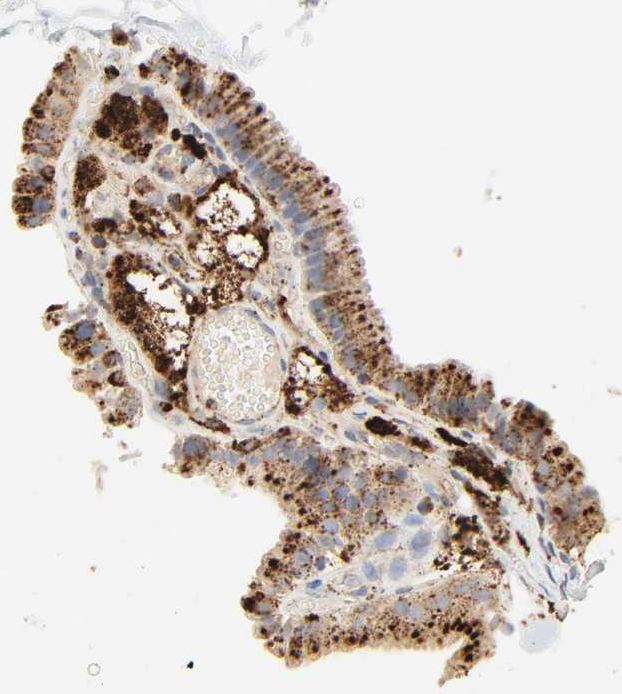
{"staining": {"intensity": "strong", "quantity": ">75%", "location": "cytoplasmic/membranous"}, "tissue": "gallbladder", "cell_type": "Glandular cells", "image_type": "normal", "snomed": [{"axis": "morphology", "description": "Normal tissue, NOS"}, {"axis": "topography", "description": "Gallbladder"}], "caption": "Immunohistochemical staining of unremarkable gallbladder shows strong cytoplasmic/membranous protein positivity in approximately >75% of glandular cells. (Stains: DAB in brown, nuclei in blue, Microscopy: brightfield microscopy at high magnification).", "gene": "PSAP", "patient": {"sex": "female", "age": 24}}